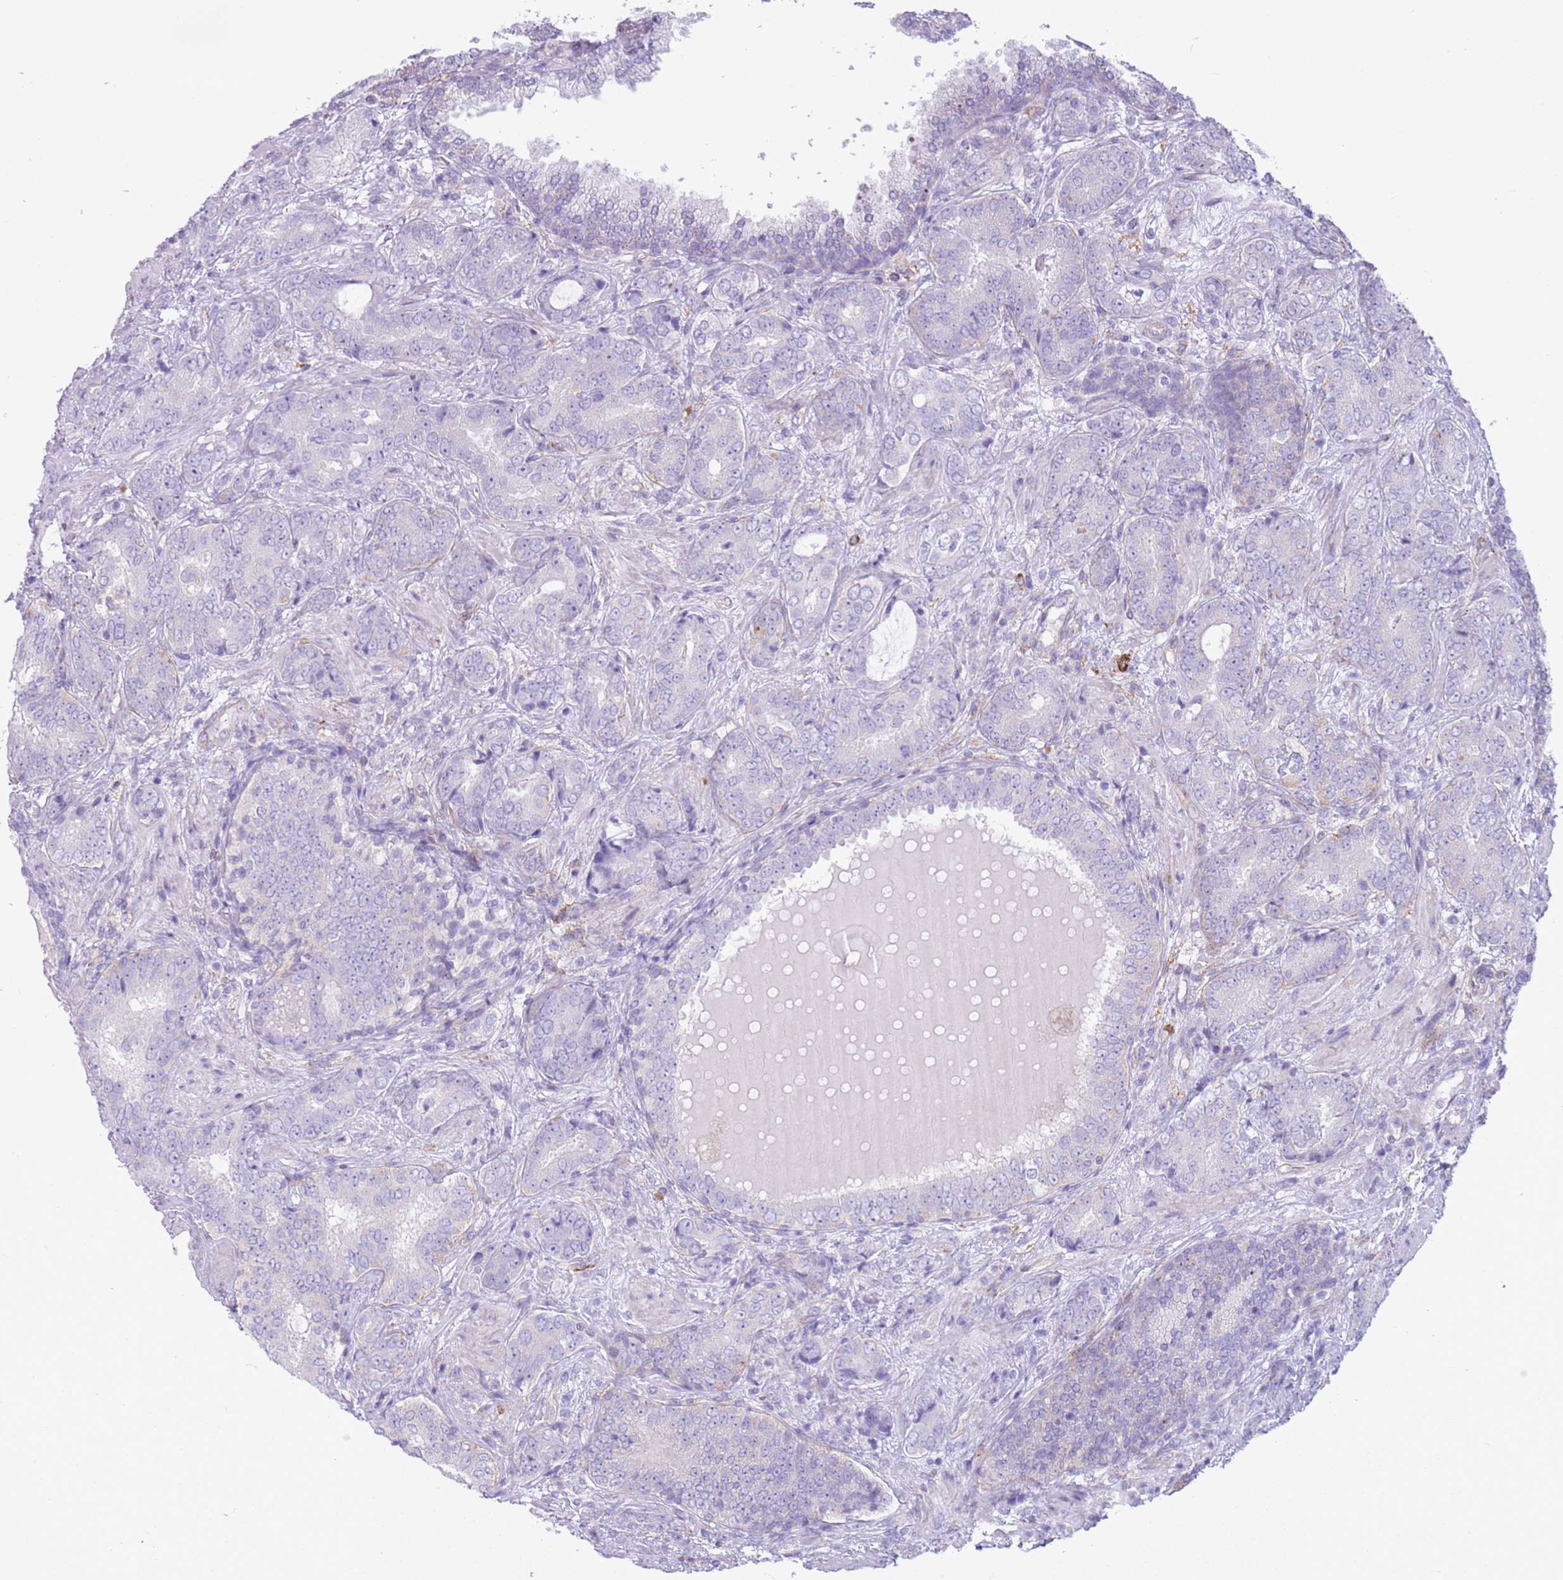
{"staining": {"intensity": "negative", "quantity": "none", "location": "none"}, "tissue": "prostate cancer", "cell_type": "Tumor cells", "image_type": "cancer", "snomed": [{"axis": "morphology", "description": "Adenocarcinoma, High grade"}, {"axis": "topography", "description": "Prostate"}], "caption": "DAB immunohistochemical staining of human adenocarcinoma (high-grade) (prostate) displays no significant staining in tumor cells. The staining was performed using DAB to visualize the protein expression in brown, while the nuclei were stained in blue with hematoxylin (Magnification: 20x).", "gene": "SNX6", "patient": {"sex": "male", "age": 71}}